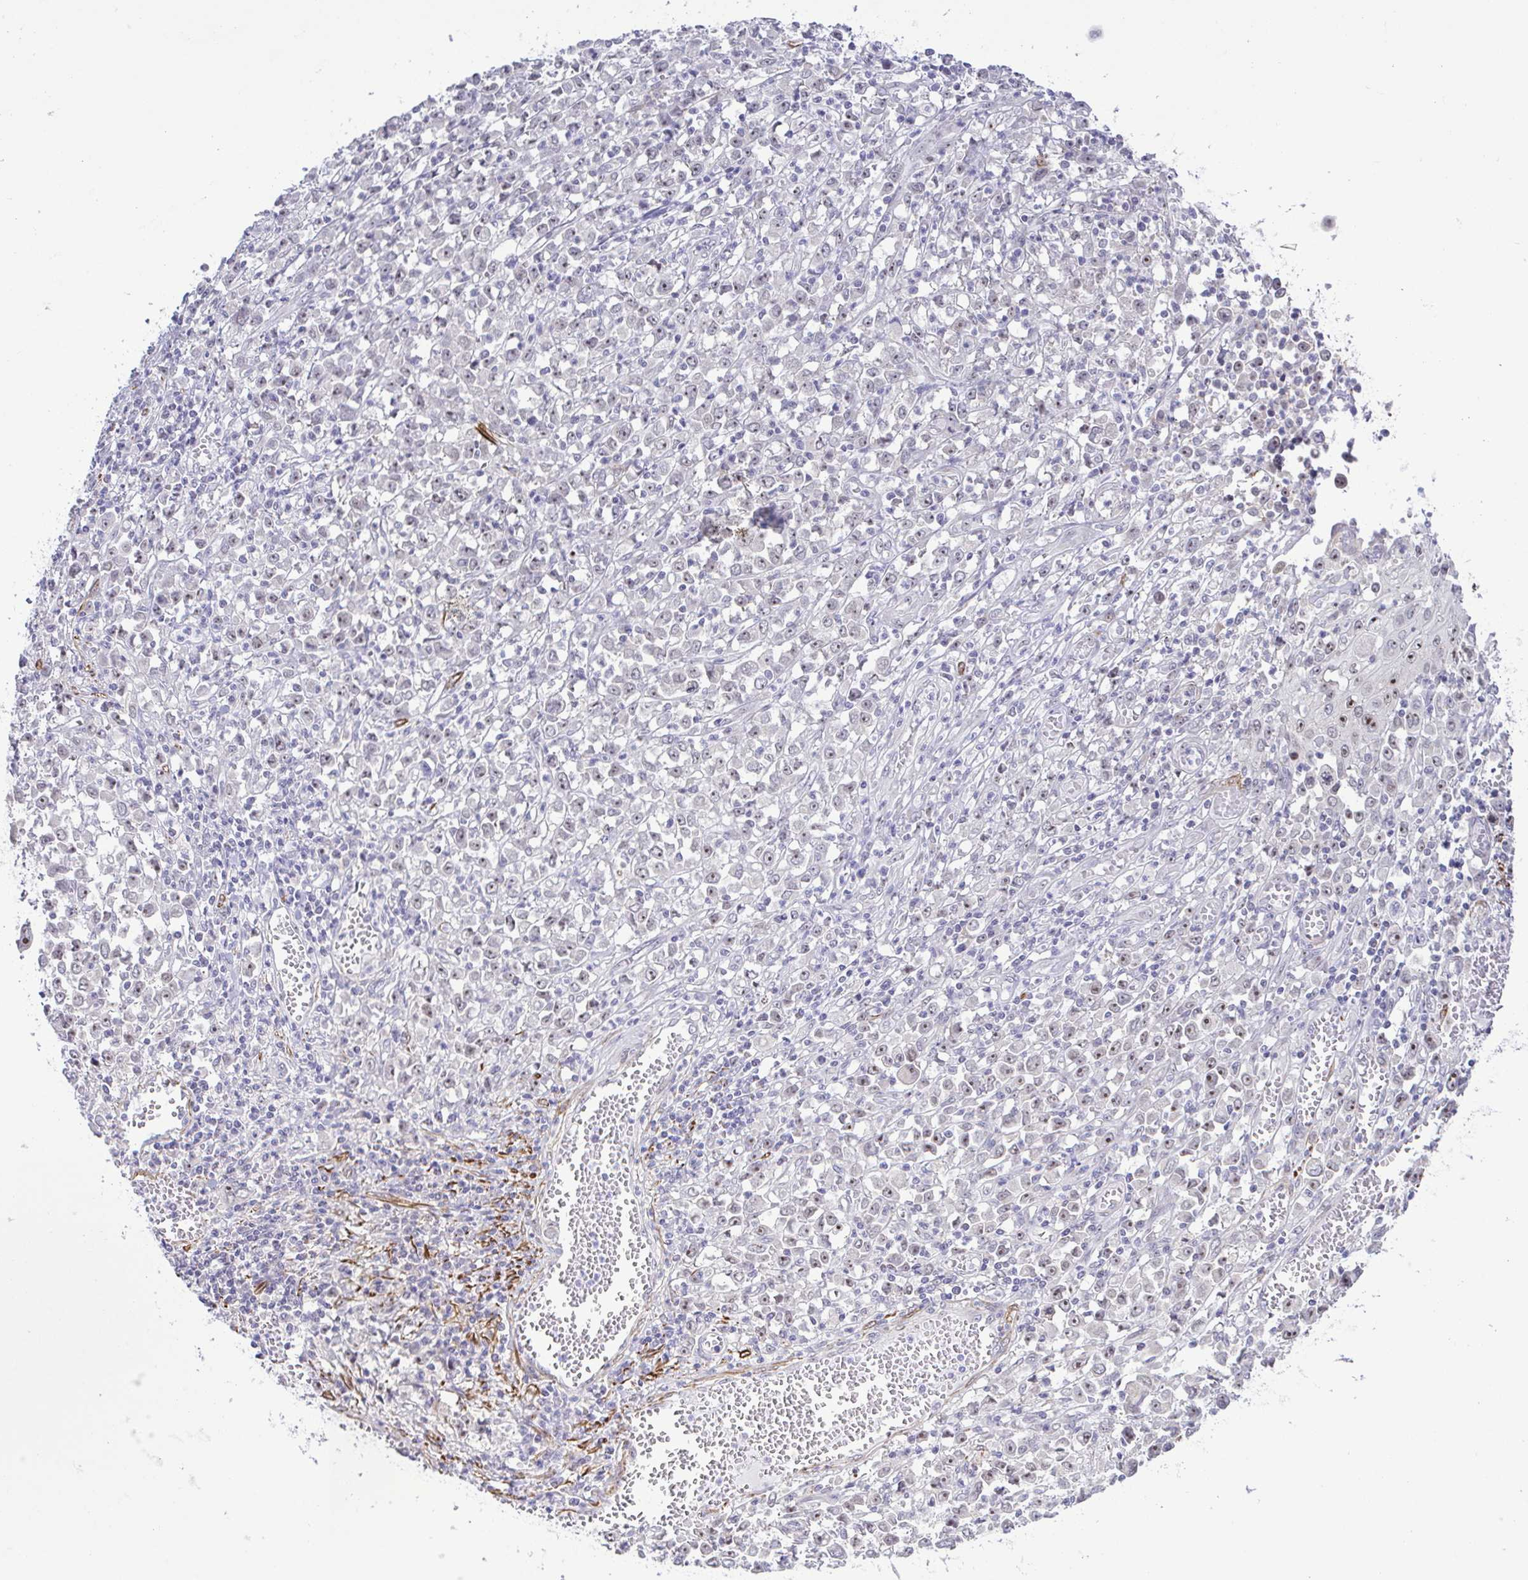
{"staining": {"intensity": "weak", "quantity": "25%-75%", "location": "nuclear"}, "tissue": "stomach cancer", "cell_type": "Tumor cells", "image_type": "cancer", "snomed": [{"axis": "morphology", "description": "Adenocarcinoma, NOS"}, {"axis": "topography", "description": "Stomach, upper"}], "caption": "Immunohistochemical staining of stomach cancer reveals low levels of weak nuclear protein staining in approximately 25%-75% of tumor cells.", "gene": "RSL24D1", "patient": {"sex": "male", "age": 70}}